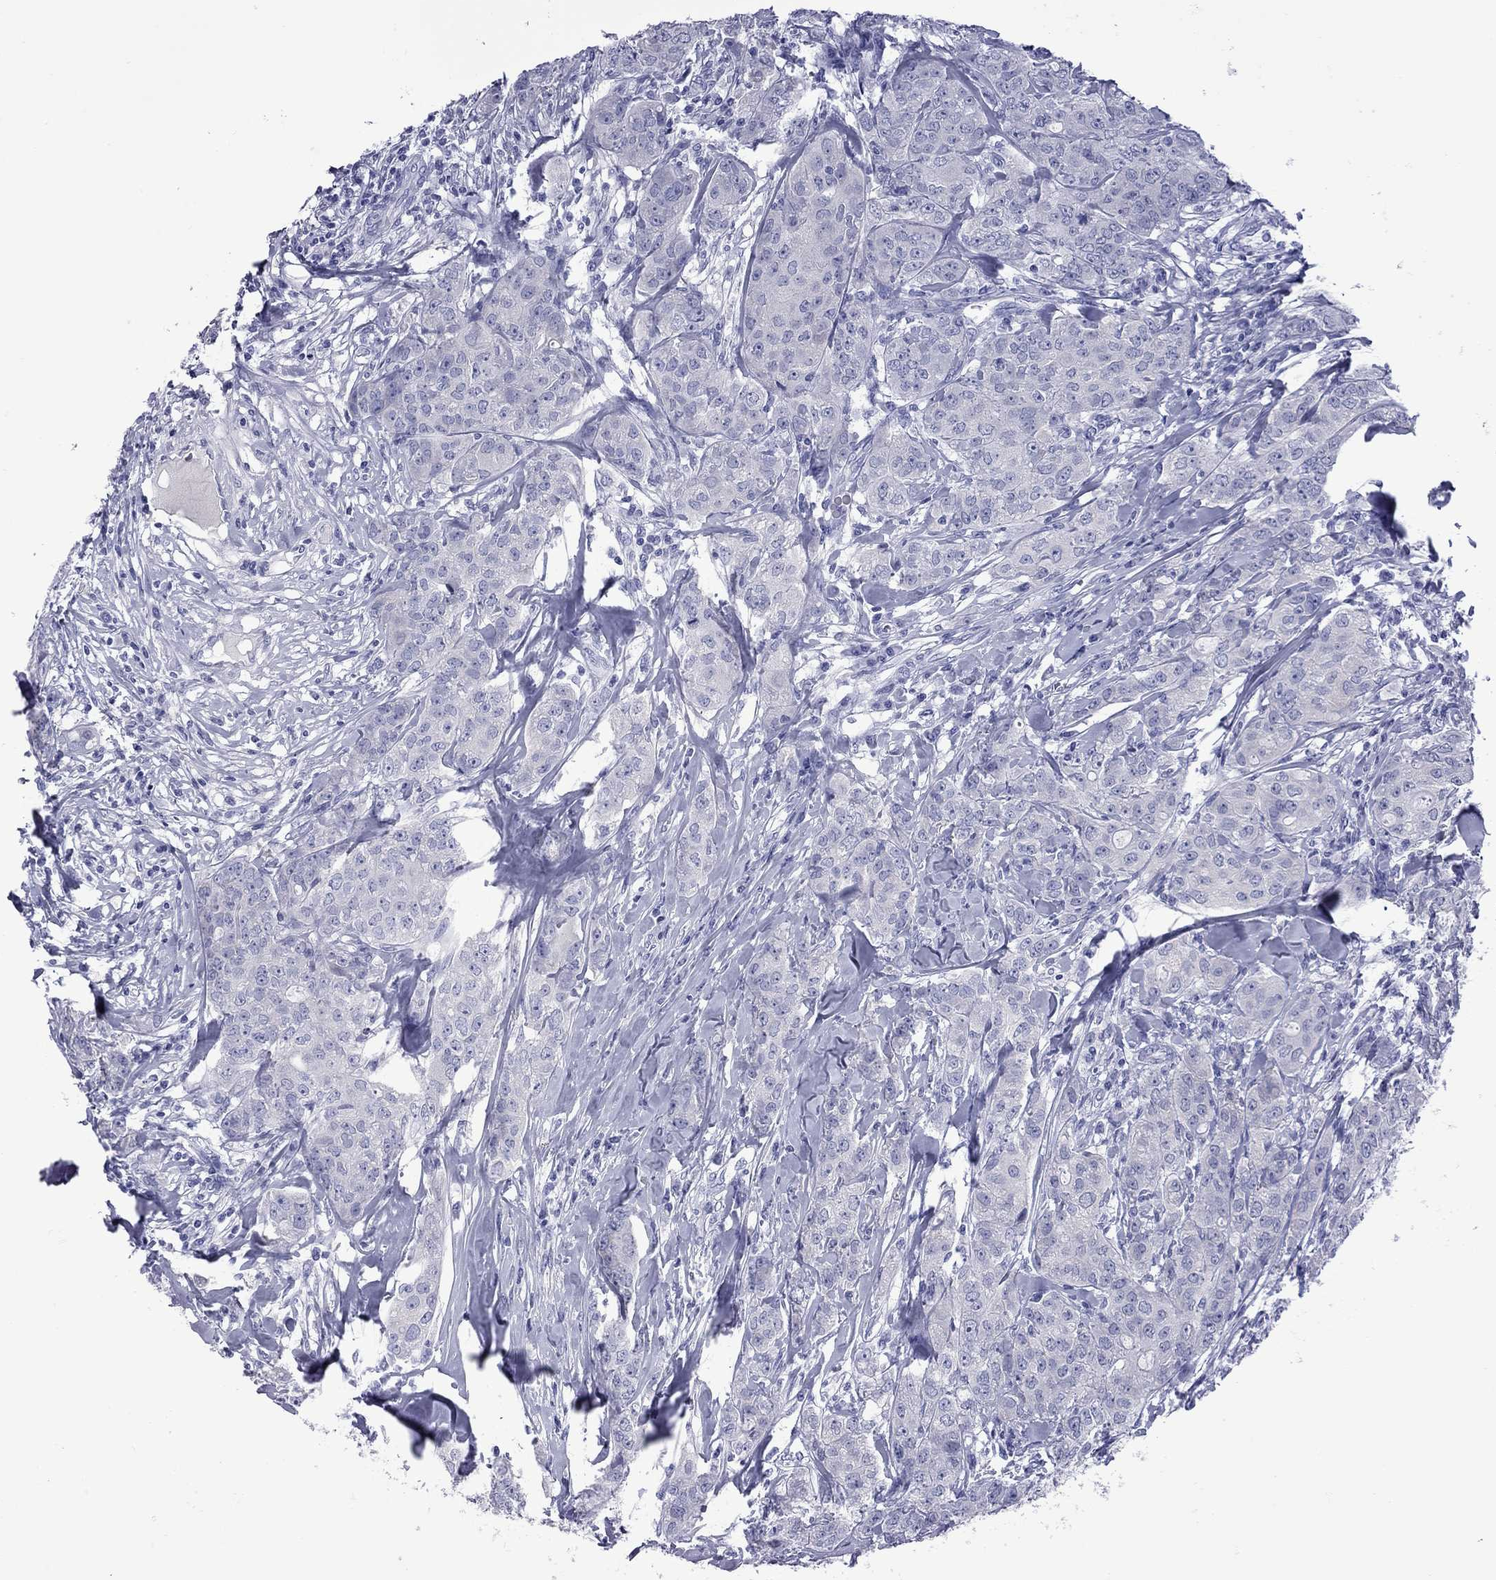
{"staining": {"intensity": "negative", "quantity": "none", "location": "none"}, "tissue": "breast cancer", "cell_type": "Tumor cells", "image_type": "cancer", "snomed": [{"axis": "morphology", "description": "Duct carcinoma"}, {"axis": "topography", "description": "Breast"}], "caption": "This micrograph is of breast infiltrating ductal carcinoma stained with IHC to label a protein in brown with the nuclei are counter-stained blue. There is no expression in tumor cells.", "gene": "EPPIN", "patient": {"sex": "female", "age": 43}}